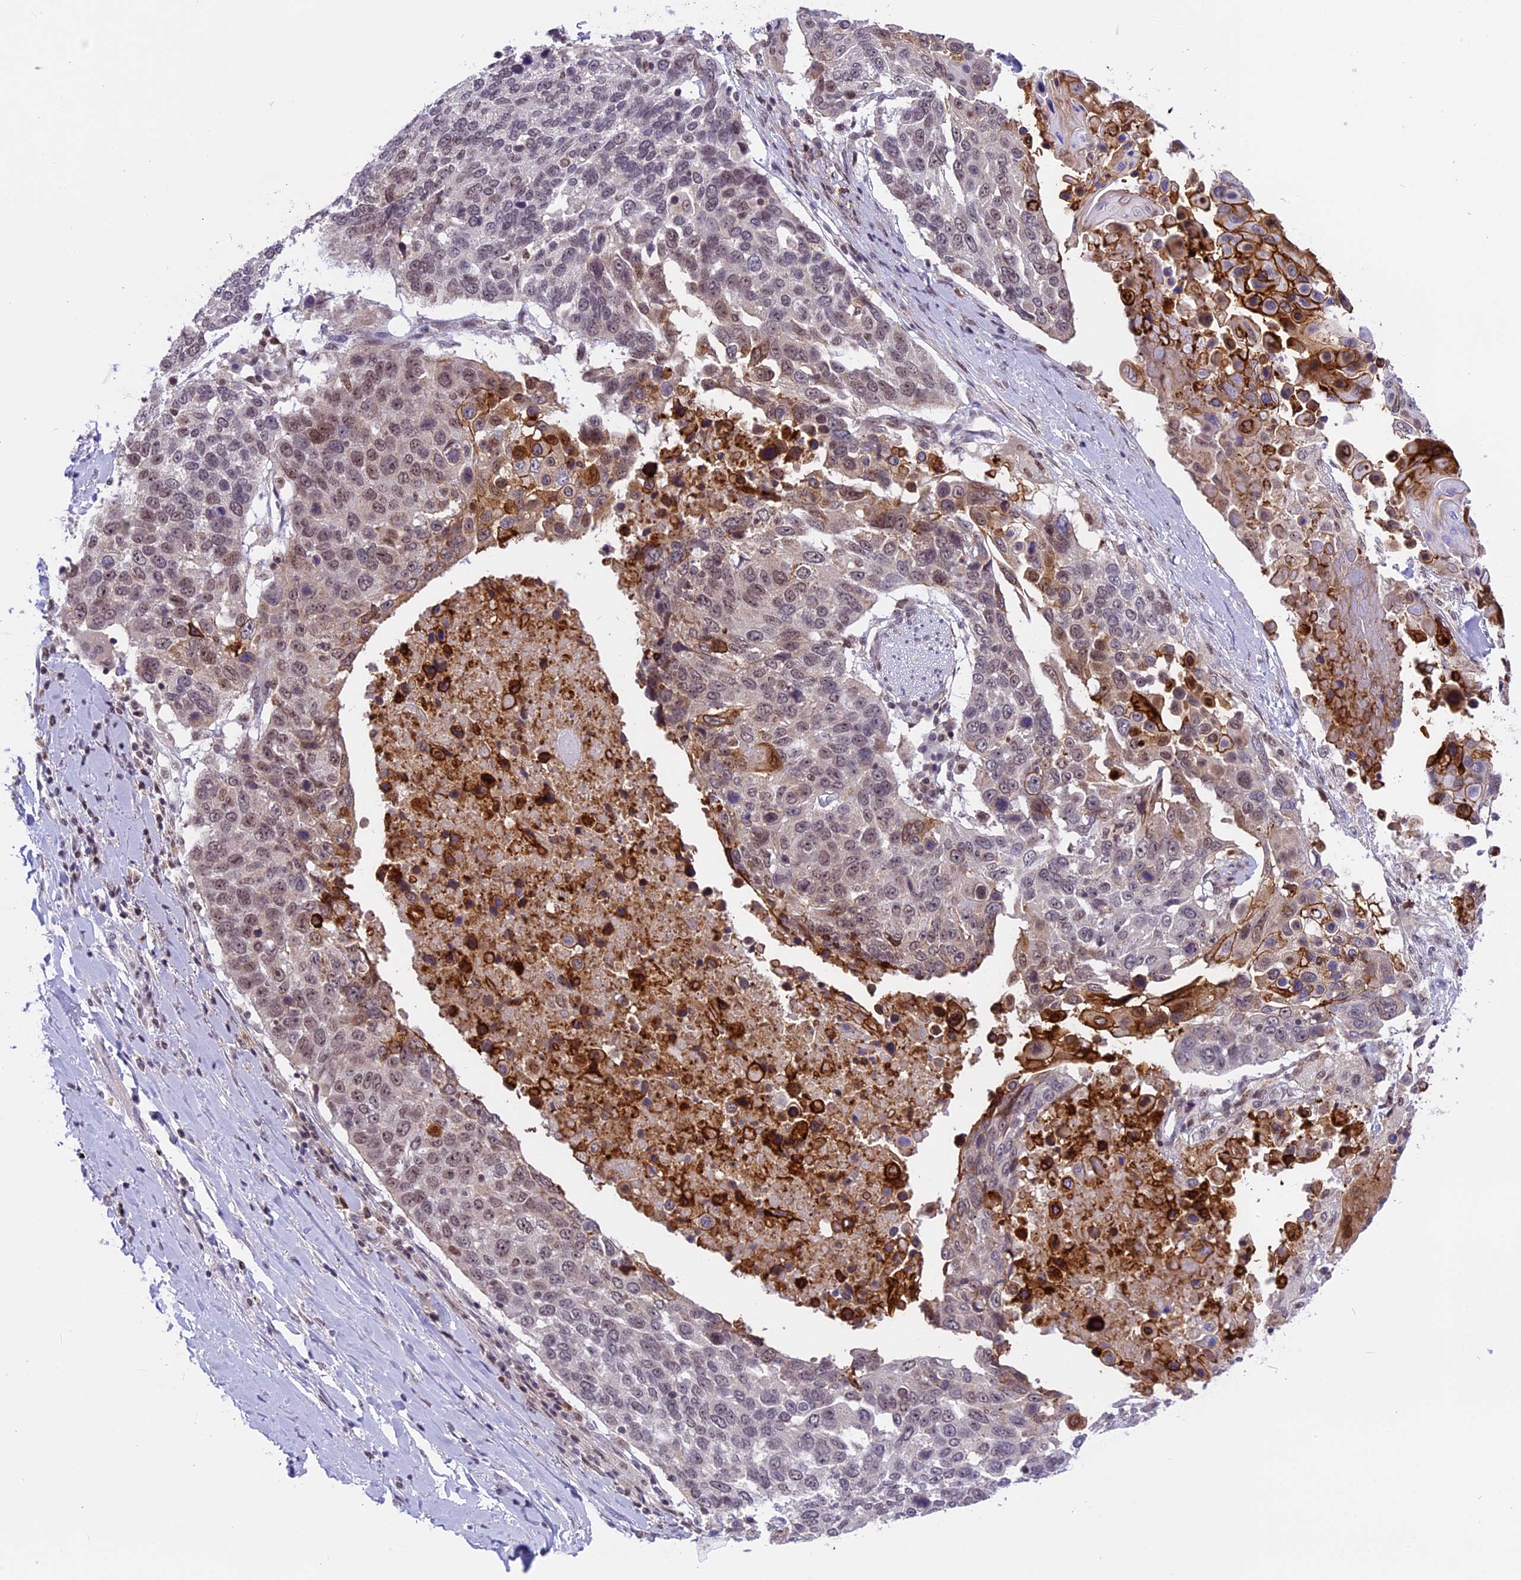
{"staining": {"intensity": "moderate", "quantity": ">75%", "location": "cytoplasmic/membranous,nuclear"}, "tissue": "lung cancer", "cell_type": "Tumor cells", "image_type": "cancer", "snomed": [{"axis": "morphology", "description": "Squamous cell carcinoma, NOS"}, {"axis": "topography", "description": "Lung"}], "caption": "Moderate cytoplasmic/membranous and nuclear expression for a protein is seen in about >75% of tumor cells of lung cancer (squamous cell carcinoma) using immunohistochemistry (IHC).", "gene": "TADA3", "patient": {"sex": "male", "age": 66}}